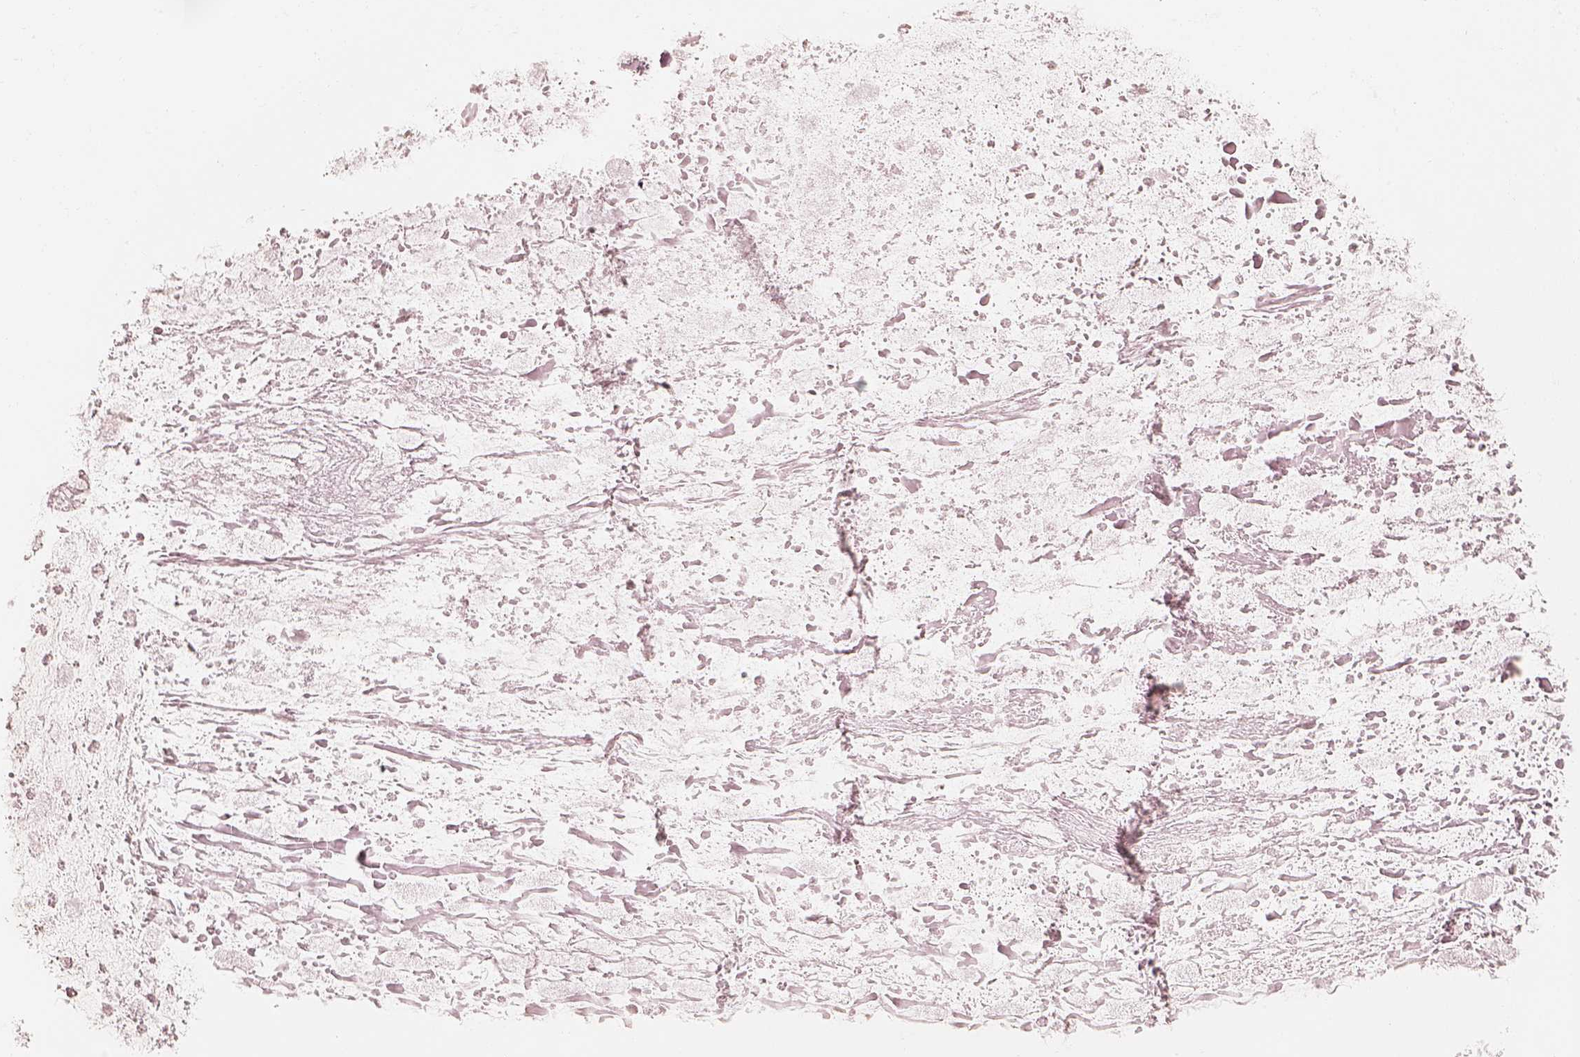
{"staining": {"intensity": "negative", "quantity": "none", "location": "none"}, "tissue": "ovarian cancer", "cell_type": "Tumor cells", "image_type": "cancer", "snomed": [{"axis": "morphology", "description": "Cystadenocarcinoma, mucinous, NOS"}, {"axis": "topography", "description": "Ovary"}], "caption": "An IHC micrograph of ovarian cancer (mucinous cystadenocarcinoma) is shown. There is no staining in tumor cells of ovarian cancer (mucinous cystadenocarcinoma). Brightfield microscopy of immunohistochemistry (IHC) stained with DAB (3,3'-diaminobenzidine) (brown) and hematoxylin (blue), captured at high magnification.", "gene": "CALR3", "patient": {"sex": "female", "age": 67}}